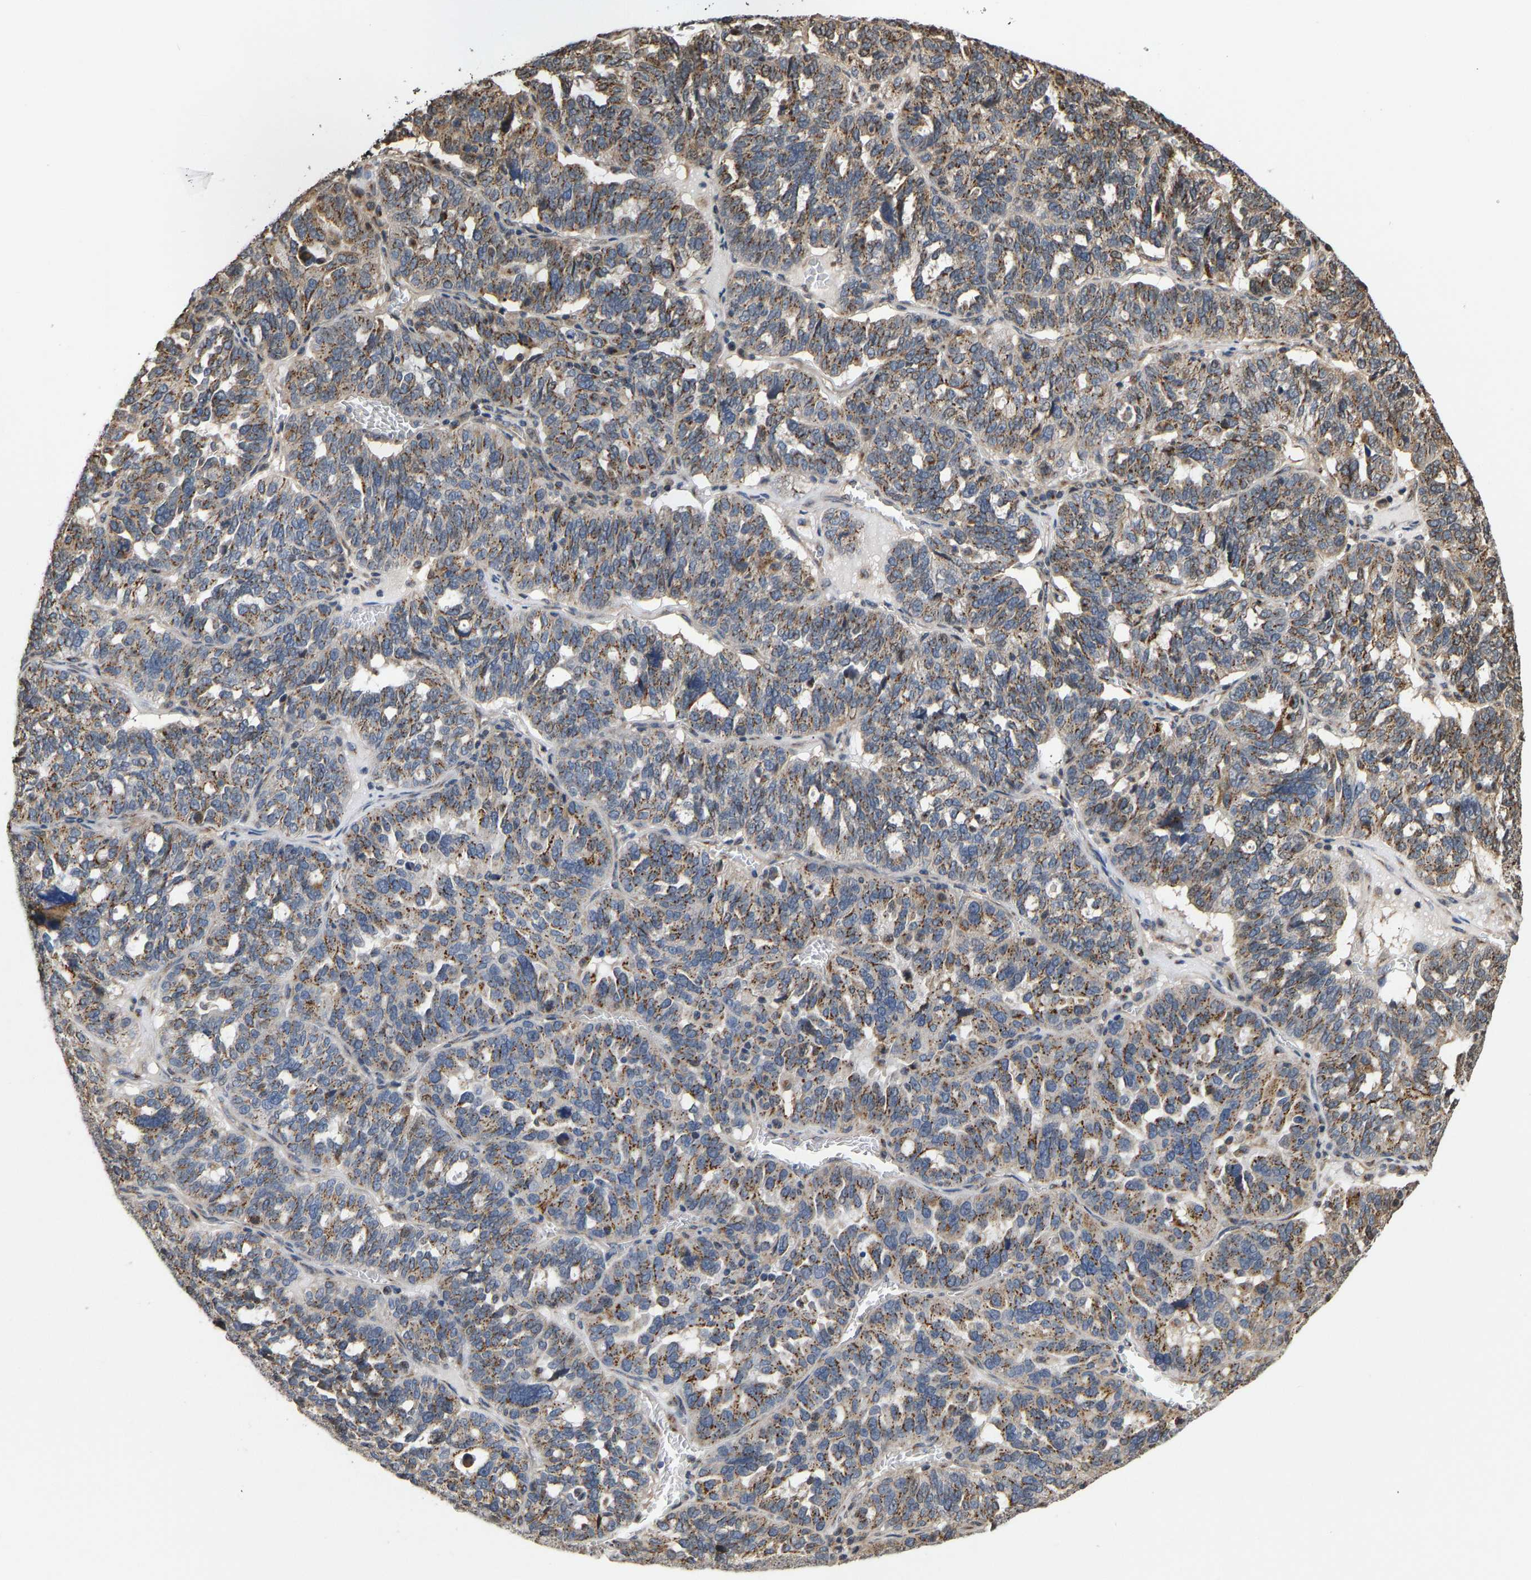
{"staining": {"intensity": "moderate", "quantity": ">75%", "location": "cytoplasmic/membranous"}, "tissue": "ovarian cancer", "cell_type": "Tumor cells", "image_type": "cancer", "snomed": [{"axis": "morphology", "description": "Cystadenocarcinoma, serous, NOS"}, {"axis": "topography", "description": "Ovary"}], "caption": "Immunohistochemistry (IHC) micrograph of neoplastic tissue: human ovarian cancer stained using immunohistochemistry (IHC) displays medium levels of moderate protein expression localized specifically in the cytoplasmic/membranous of tumor cells, appearing as a cytoplasmic/membranous brown color.", "gene": "YIPF4", "patient": {"sex": "female", "age": 59}}